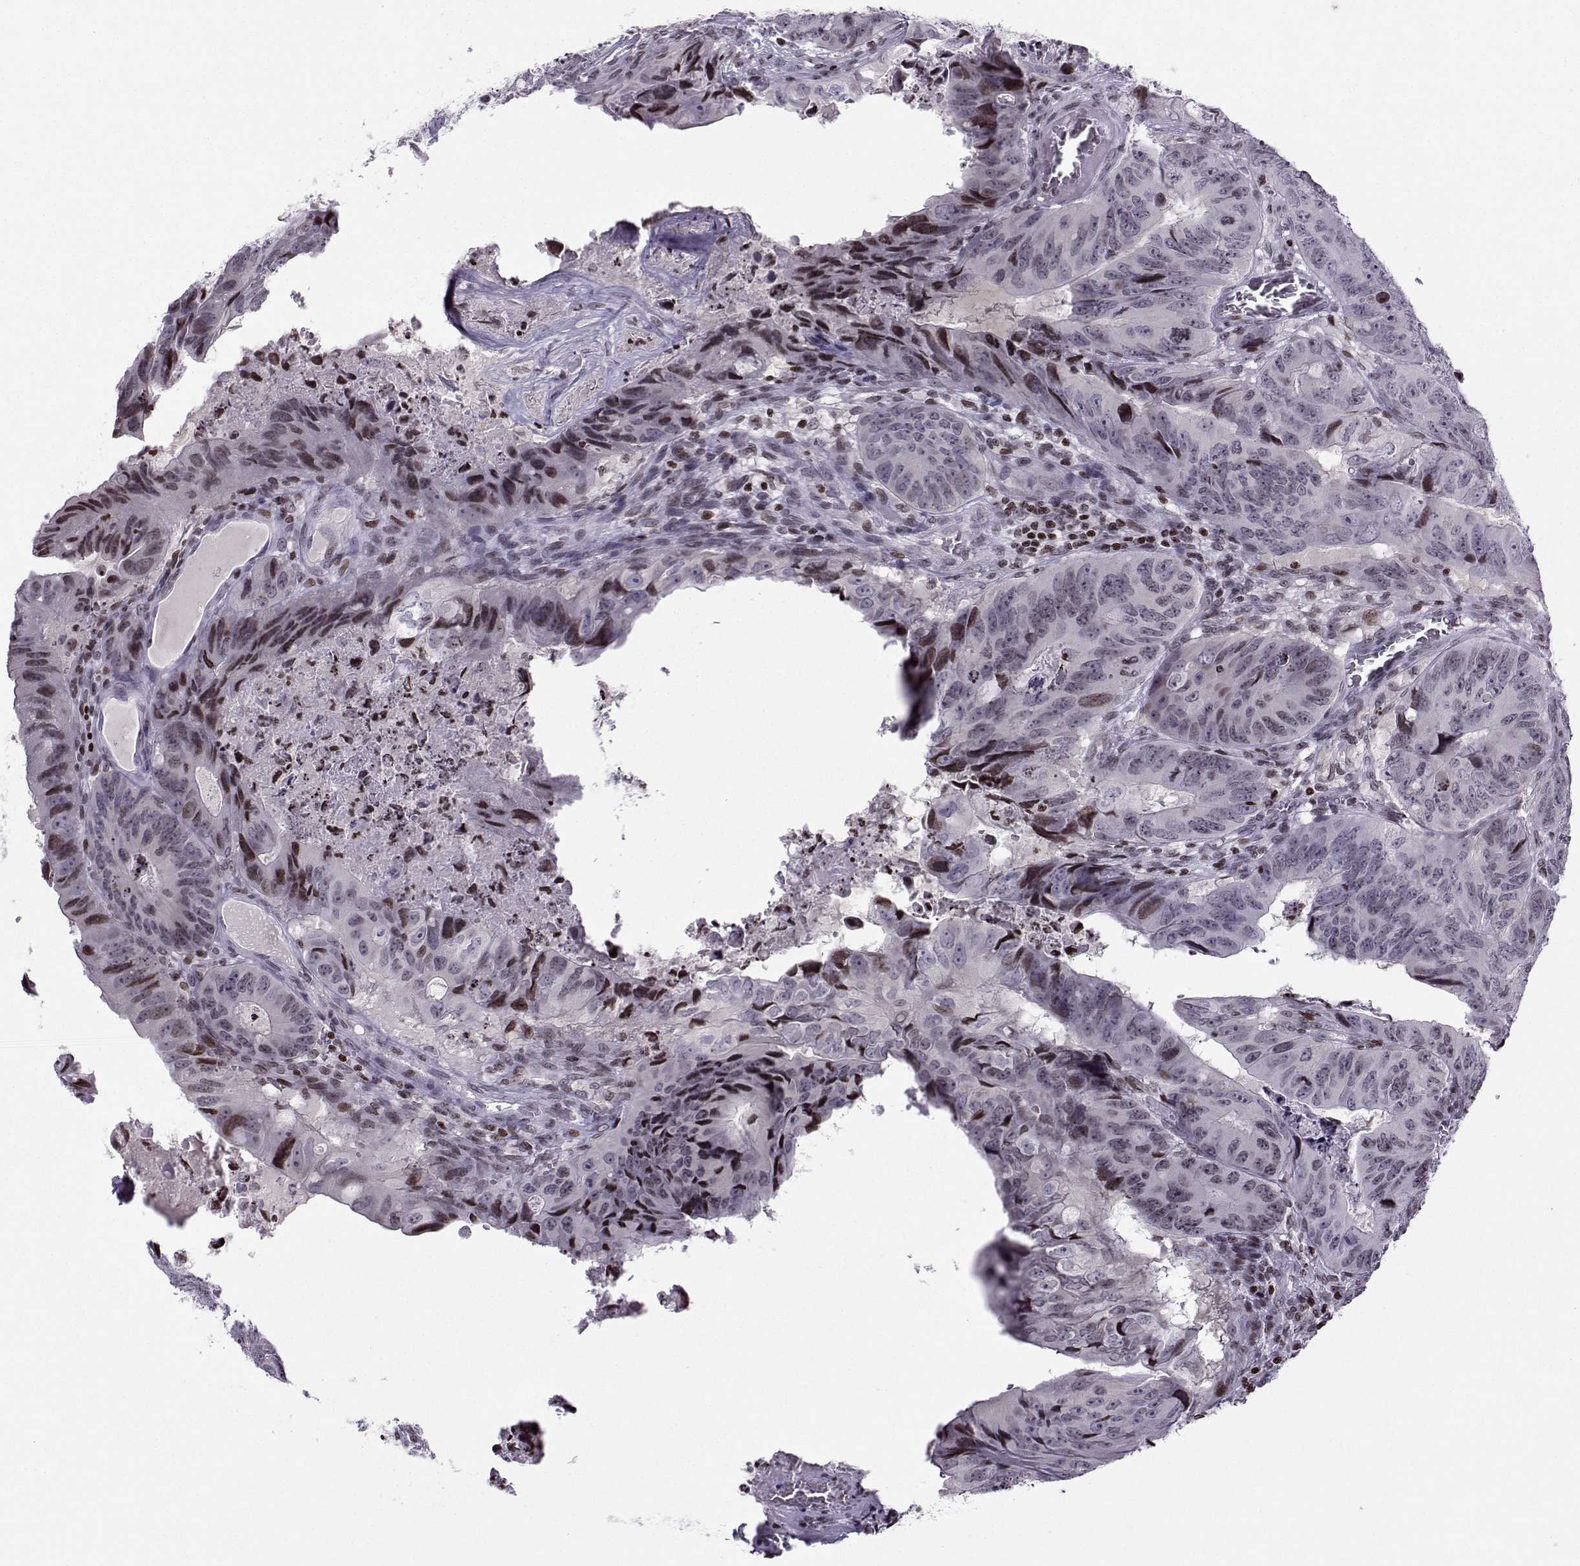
{"staining": {"intensity": "moderate", "quantity": "<25%", "location": "nuclear"}, "tissue": "colorectal cancer", "cell_type": "Tumor cells", "image_type": "cancer", "snomed": [{"axis": "morphology", "description": "Adenocarcinoma, NOS"}, {"axis": "topography", "description": "Colon"}], "caption": "Moderate nuclear expression is identified in about <25% of tumor cells in adenocarcinoma (colorectal).", "gene": "ZNF19", "patient": {"sex": "male", "age": 79}}